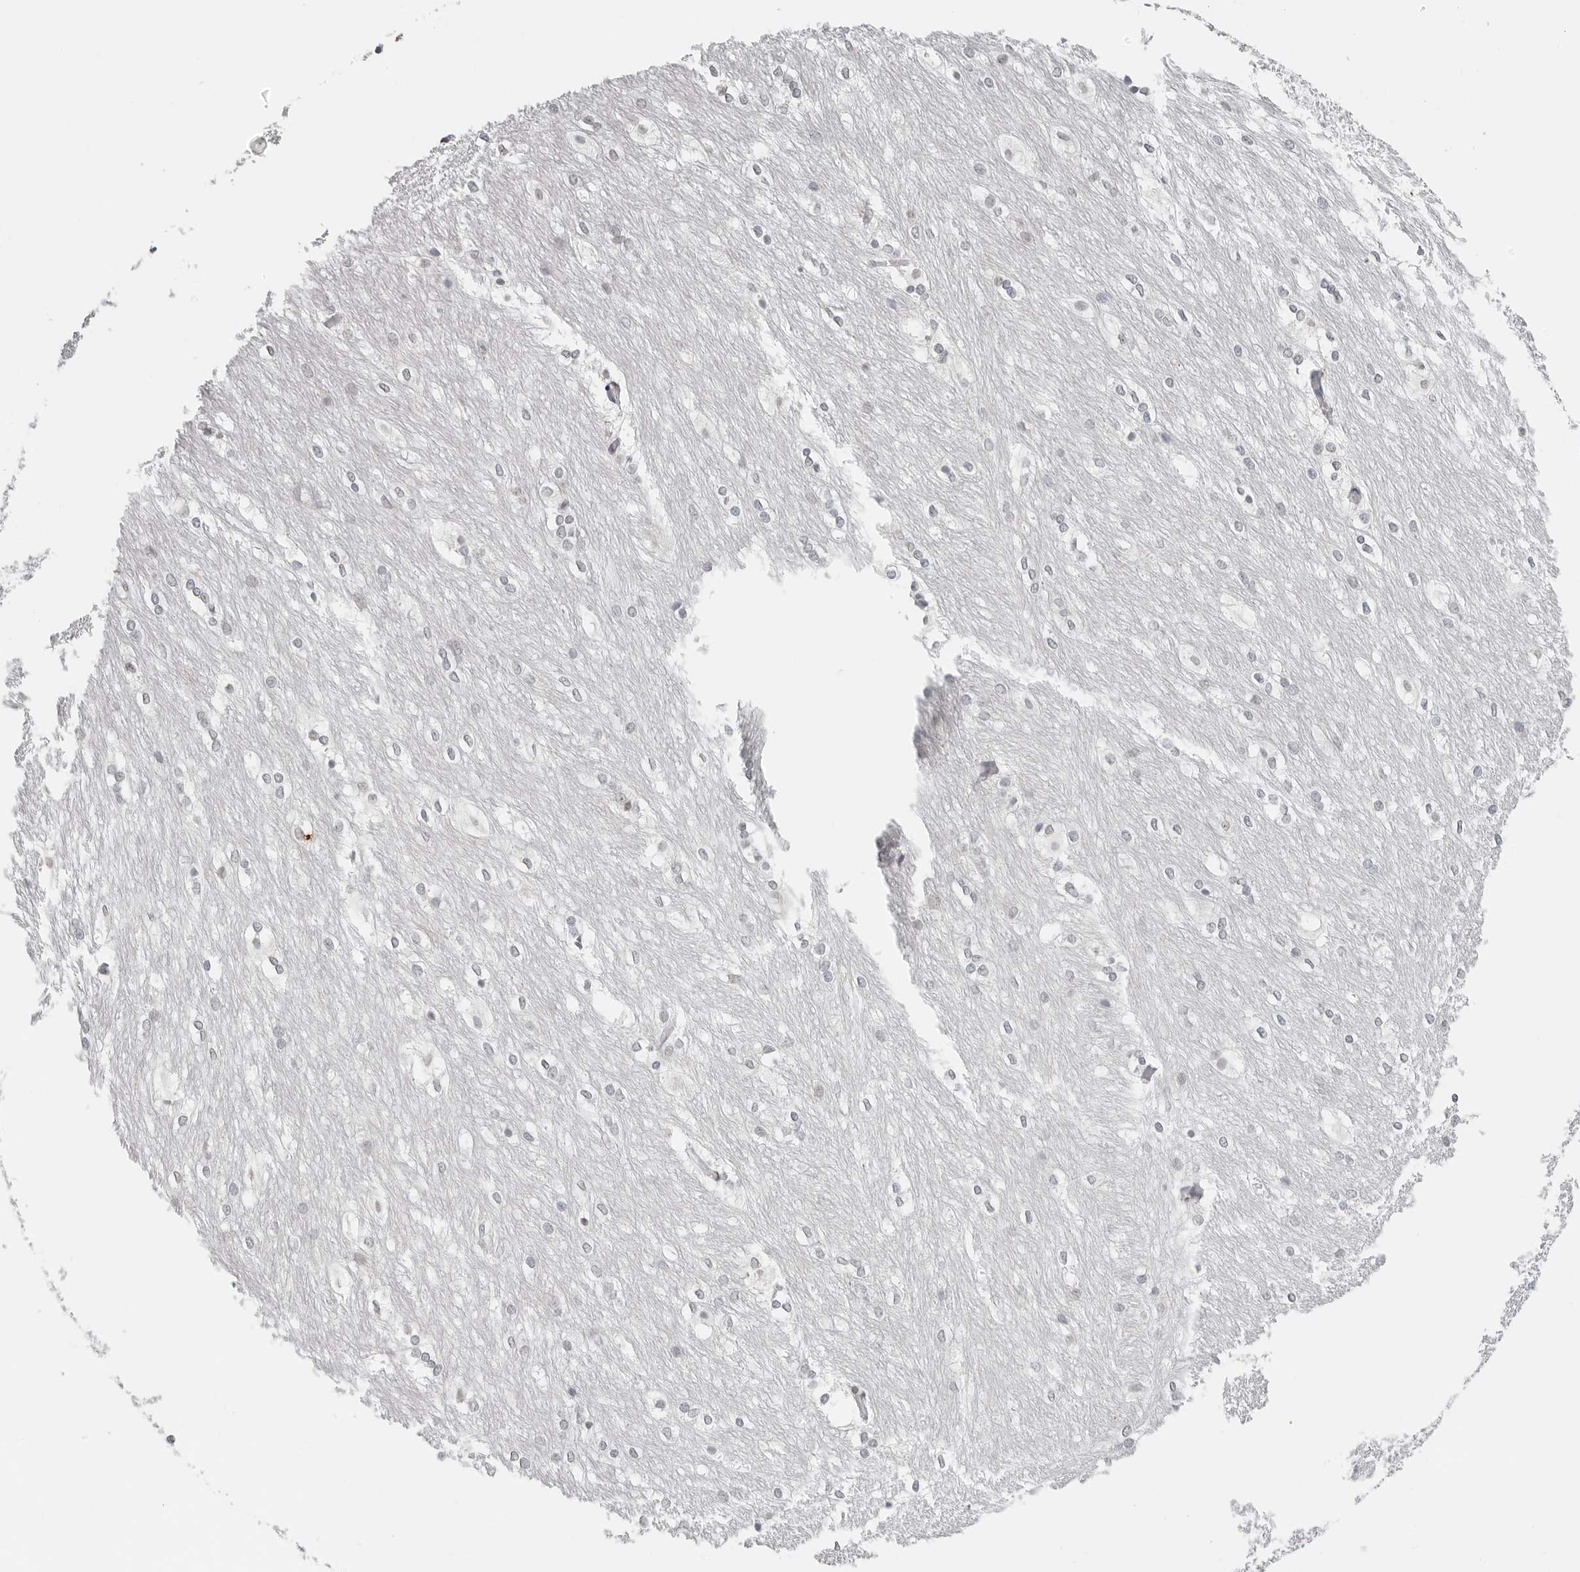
{"staining": {"intensity": "negative", "quantity": "none", "location": "none"}, "tissue": "caudate", "cell_type": "Glial cells", "image_type": "normal", "snomed": [{"axis": "morphology", "description": "Normal tissue, NOS"}, {"axis": "topography", "description": "Lateral ventricle wall"}], "caption": "Histopathology image shows no significant protein positivity in glial cells of normal caudate. (Brightfield microscopy of DAB immunohistochemistry at high magnification).", "gene": "METAP1", "patient": {"sex": "female", "age": 19}}